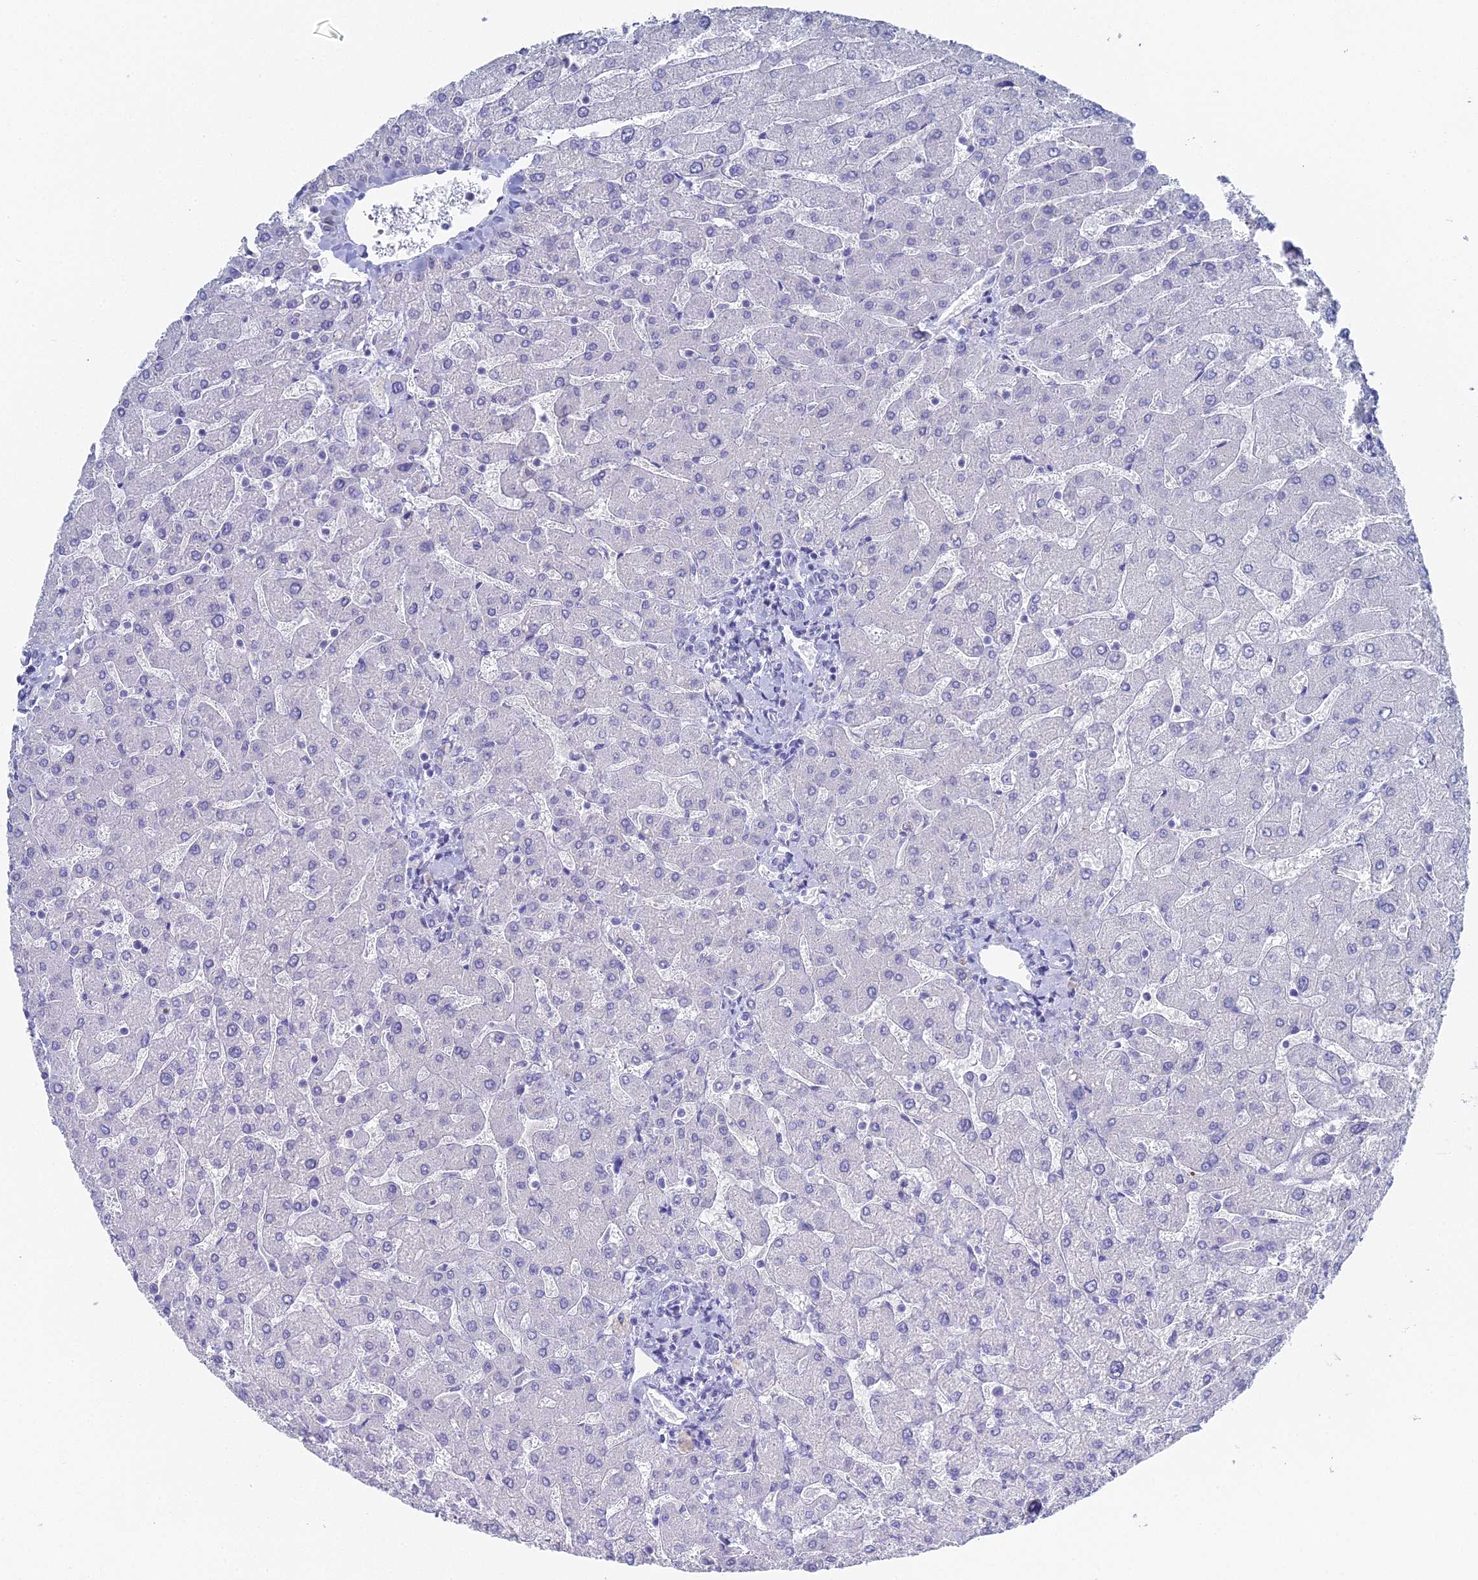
{"staining": {"intensity": "negative", "quantity": "none", "location": "none"}, "tissue": "liver", "cell_type": "Cholangiocytes", "image_type": "normal", "snomed": [{"axis": "morphology", "description": "Normal tissue, NOS"}, {"axis": "topography", "description": "Liver"}], "caption": "Cholangiocytes show no significant positivity in unremarkable liver. The staining is performed using DAB (3,3'-diaminobenzidine) brown chromogen with nuclei counter-stained in using hematoxylin.", "gene": "ALPP", "patient": {"sex": "male", "age": 55}}